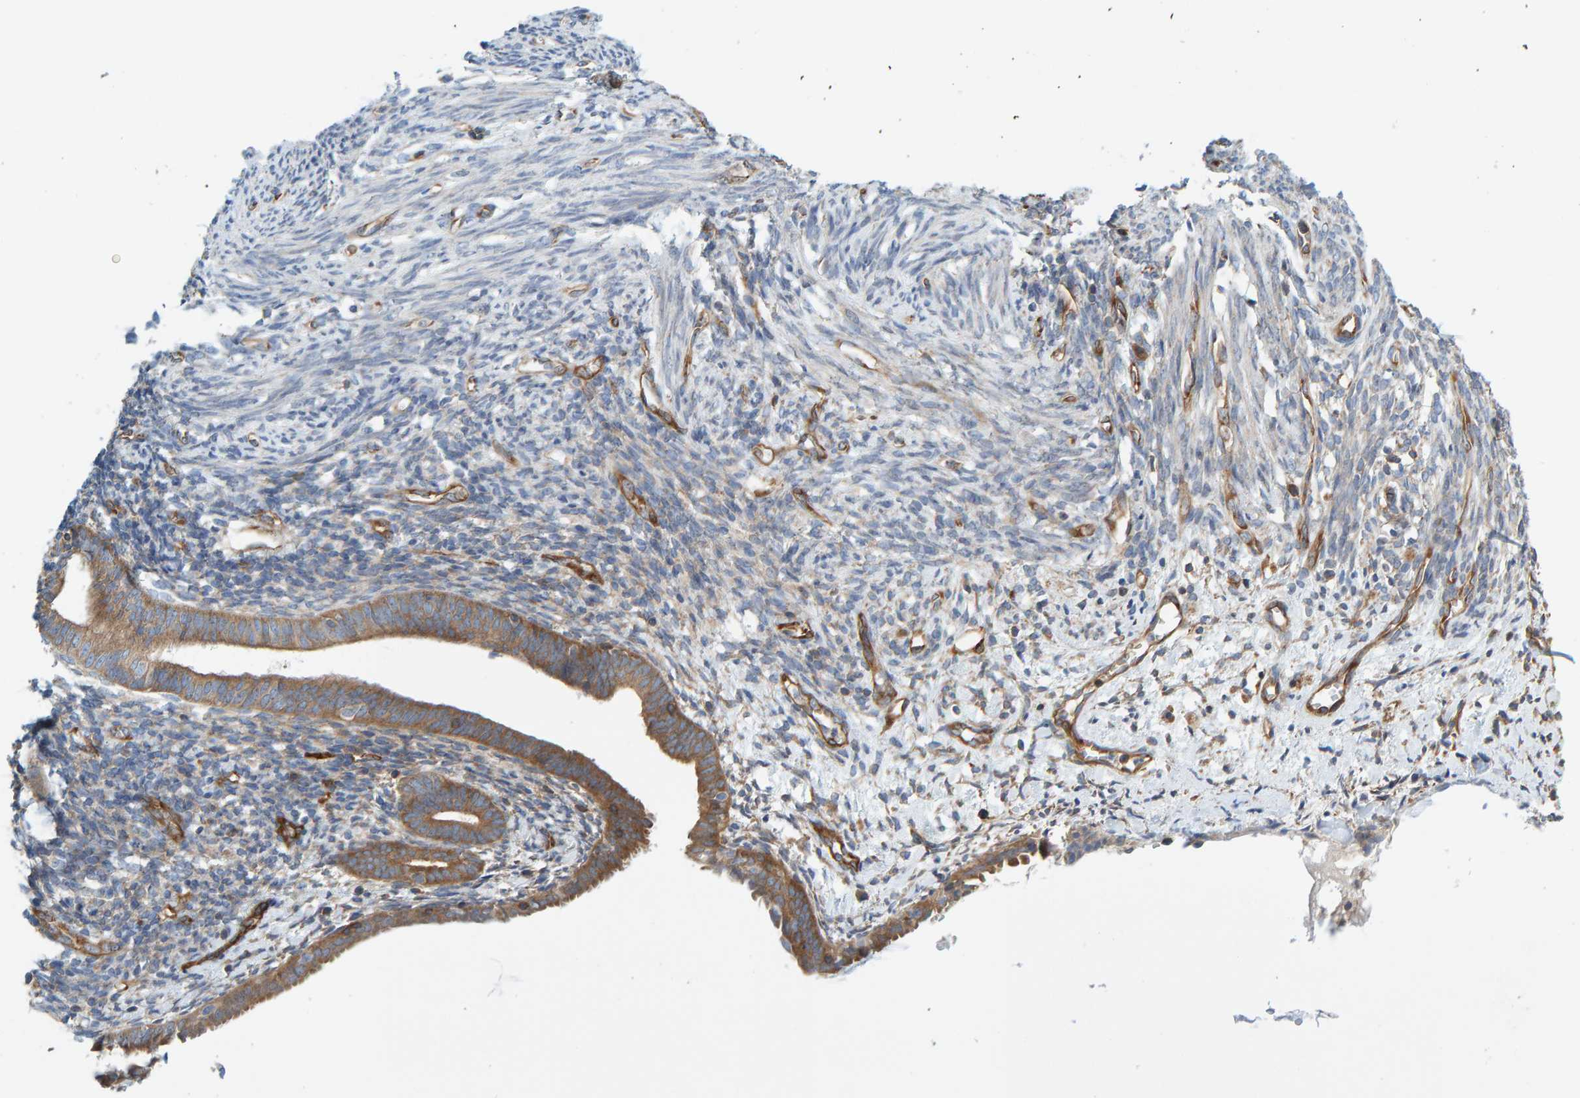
{"staining": {"intensity": "moderate", "quantity": "<25%", "location": "cytoplasmic/membranous"}, "tissue": "endometrium", "cell_type": "Cells in endometrial stroma", "image_type": "normal", "snomed": [{"axis": "morphology", "description": "Normal tissue, NOS"}, {"axis": "morphology", "description": "Adenocarcinoma, NOS"}, {"axis": "topography", "description": "Endometrium"}], "caption": "A micrograph of human endometrium stained for a protein reveals moderate cytoplasmic/membranous brown staining in cells in endometrial stroma. The protein is shown in brown color, while the nuclei are stained blue.", "gene": "PRKD2", "patient": {"sex": "female", "age": 57}}